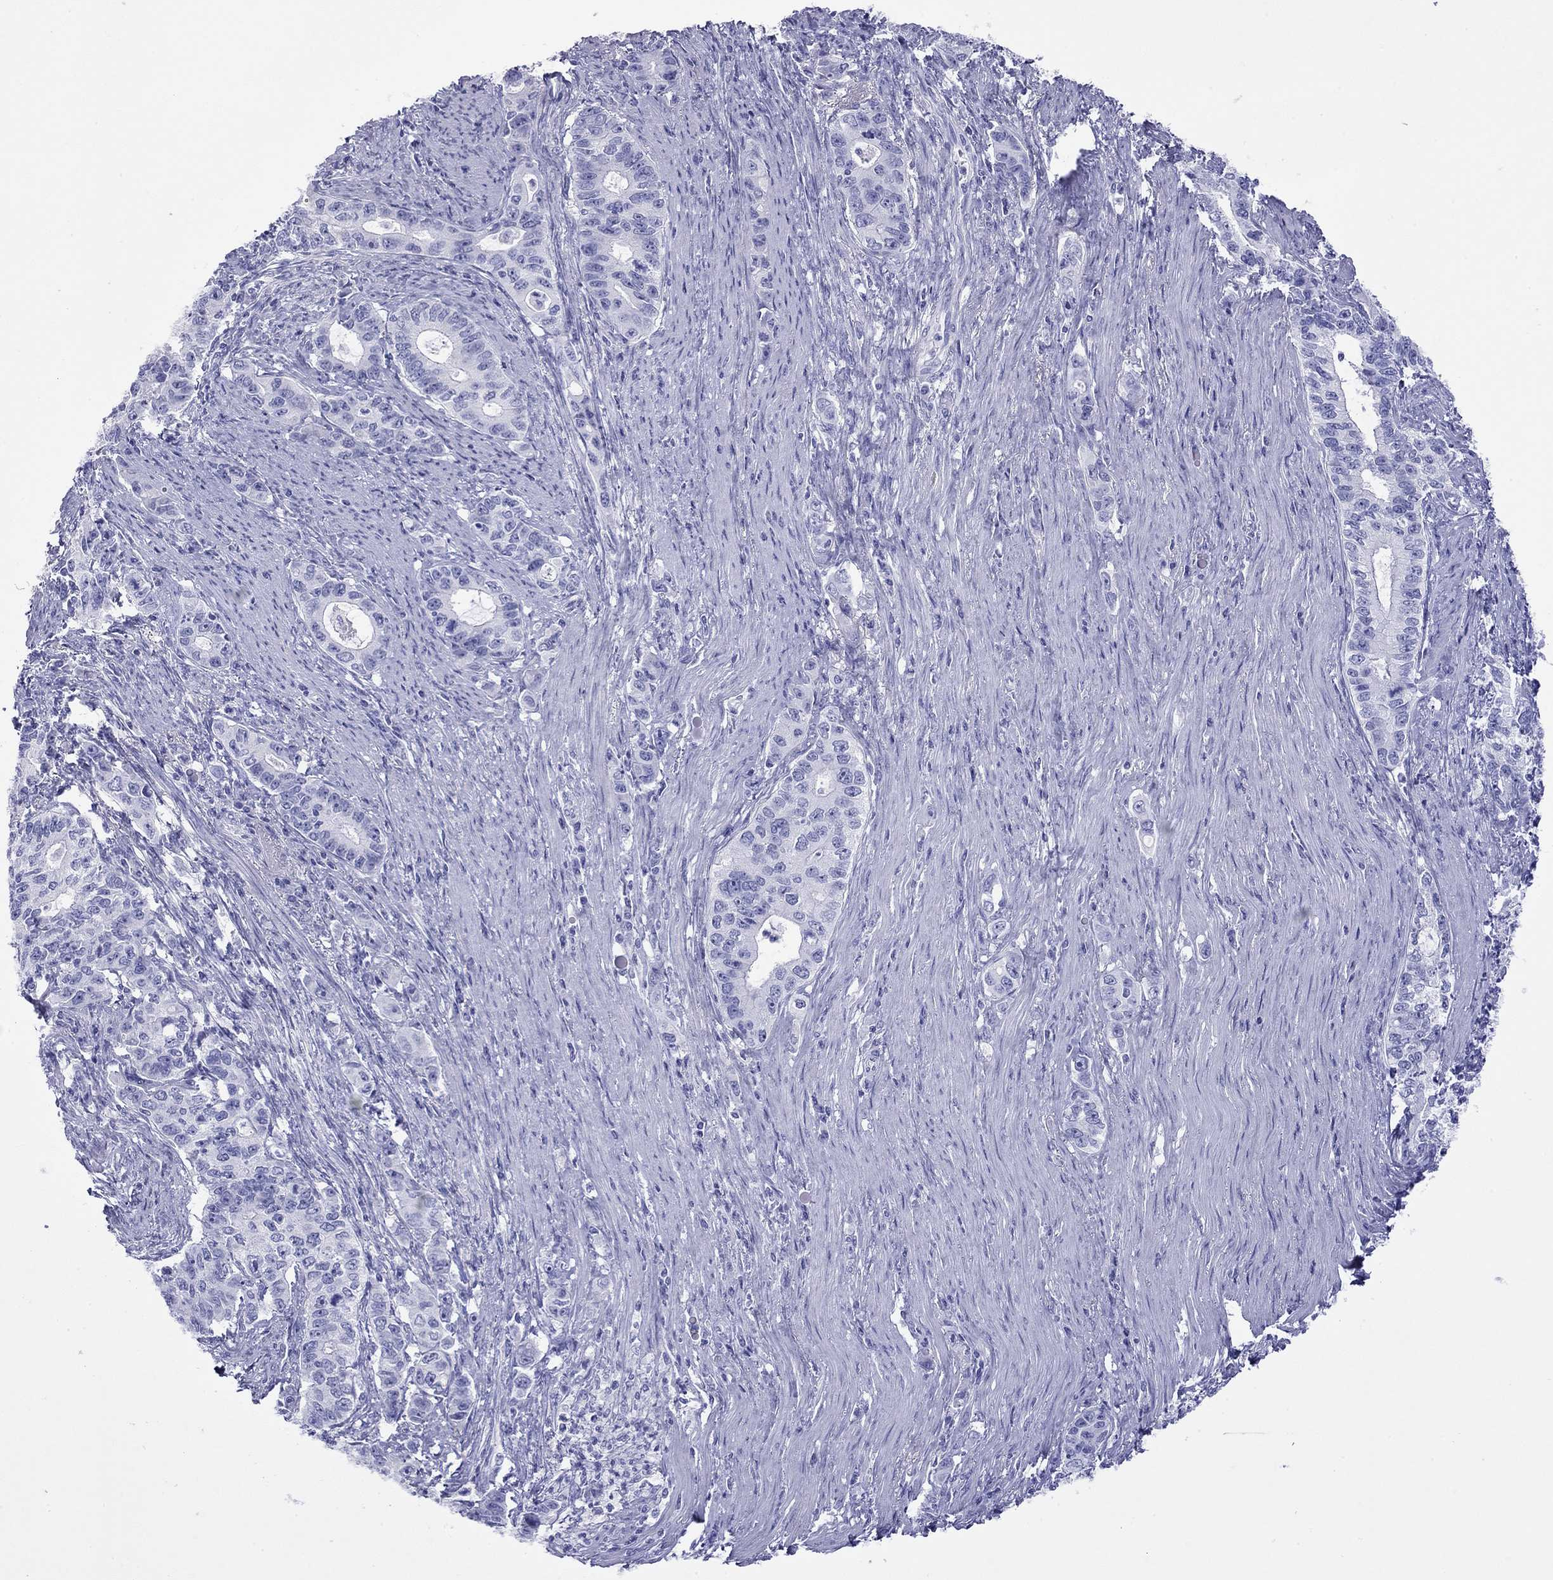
{"staining": {"intensity": "negative", "quantity": "none", "location": "none"}, "tissue": "stomach cancer", "cell_type": "Tumor cells", "image_type": "cancer", "snomed": [{"axis": "morphology", "description": "Adenocarcinoma, NOS"}, {"axis": "topography", "description": "Stomach, lower"}], "caption": "A histopathology image of stomach cancer stained for a protein reveals no brown staining in tumor cells.", "gene": "SLC30A8", "patient": {"sex": "female", "age": 72}}